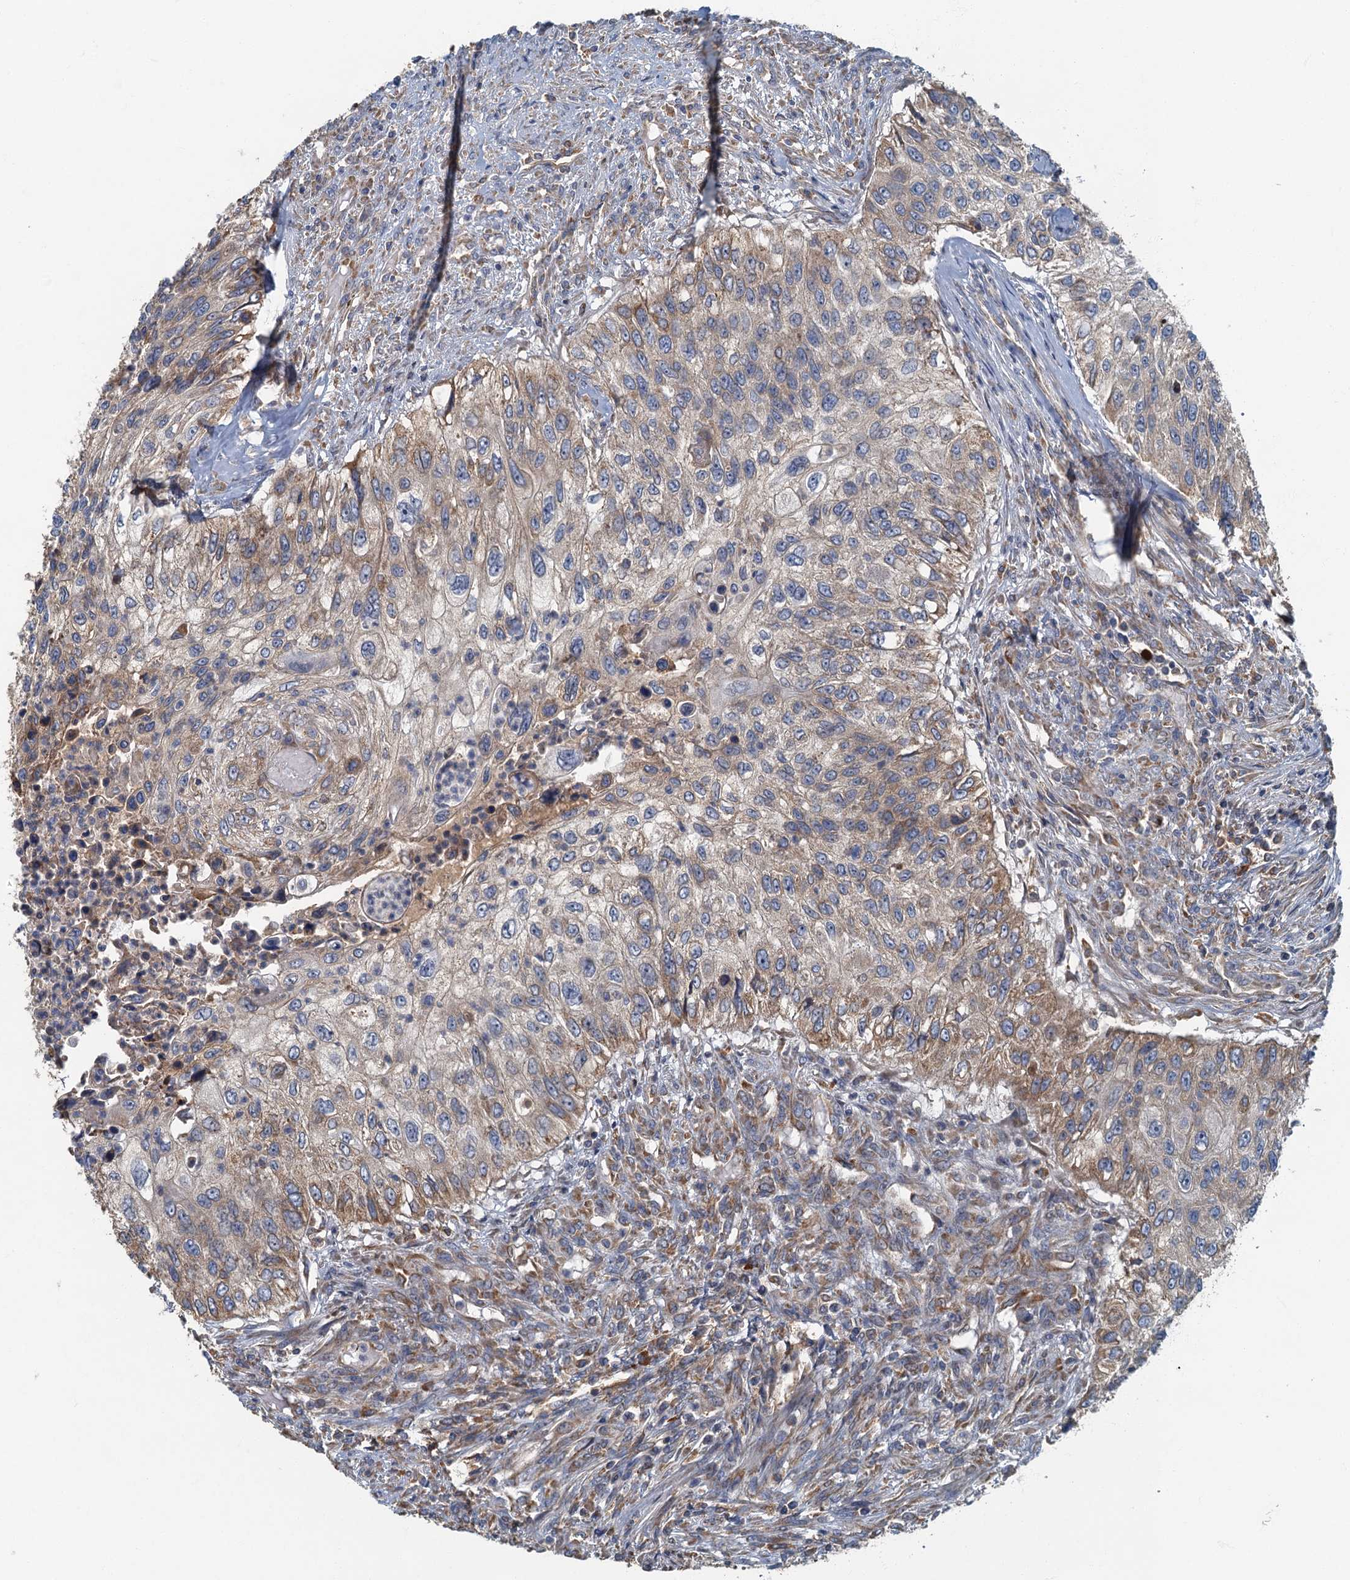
{"staining": {"intensity": "weak", "quantity": "25%-75%", "location": "cytoplasmic/membranous"}, "tissue": "urothelial cancer", "cell_type": "Tumor cells", "image_type": "cancer", "snomed": [{"axis": "morphology", "description": "Urothelial carcinoma, High grade"}, {"axis": "topography", "description": "Urinary bladder"}], "caption": "Urothelial cancer tissue demonstrates weak cytoplasmic/membranous staining in approximately 25%-75% of tumor cells, visualized by immunohistochemistry.", "gene": "SPDYC", "patient": {"sex": "female", "age": 60}}